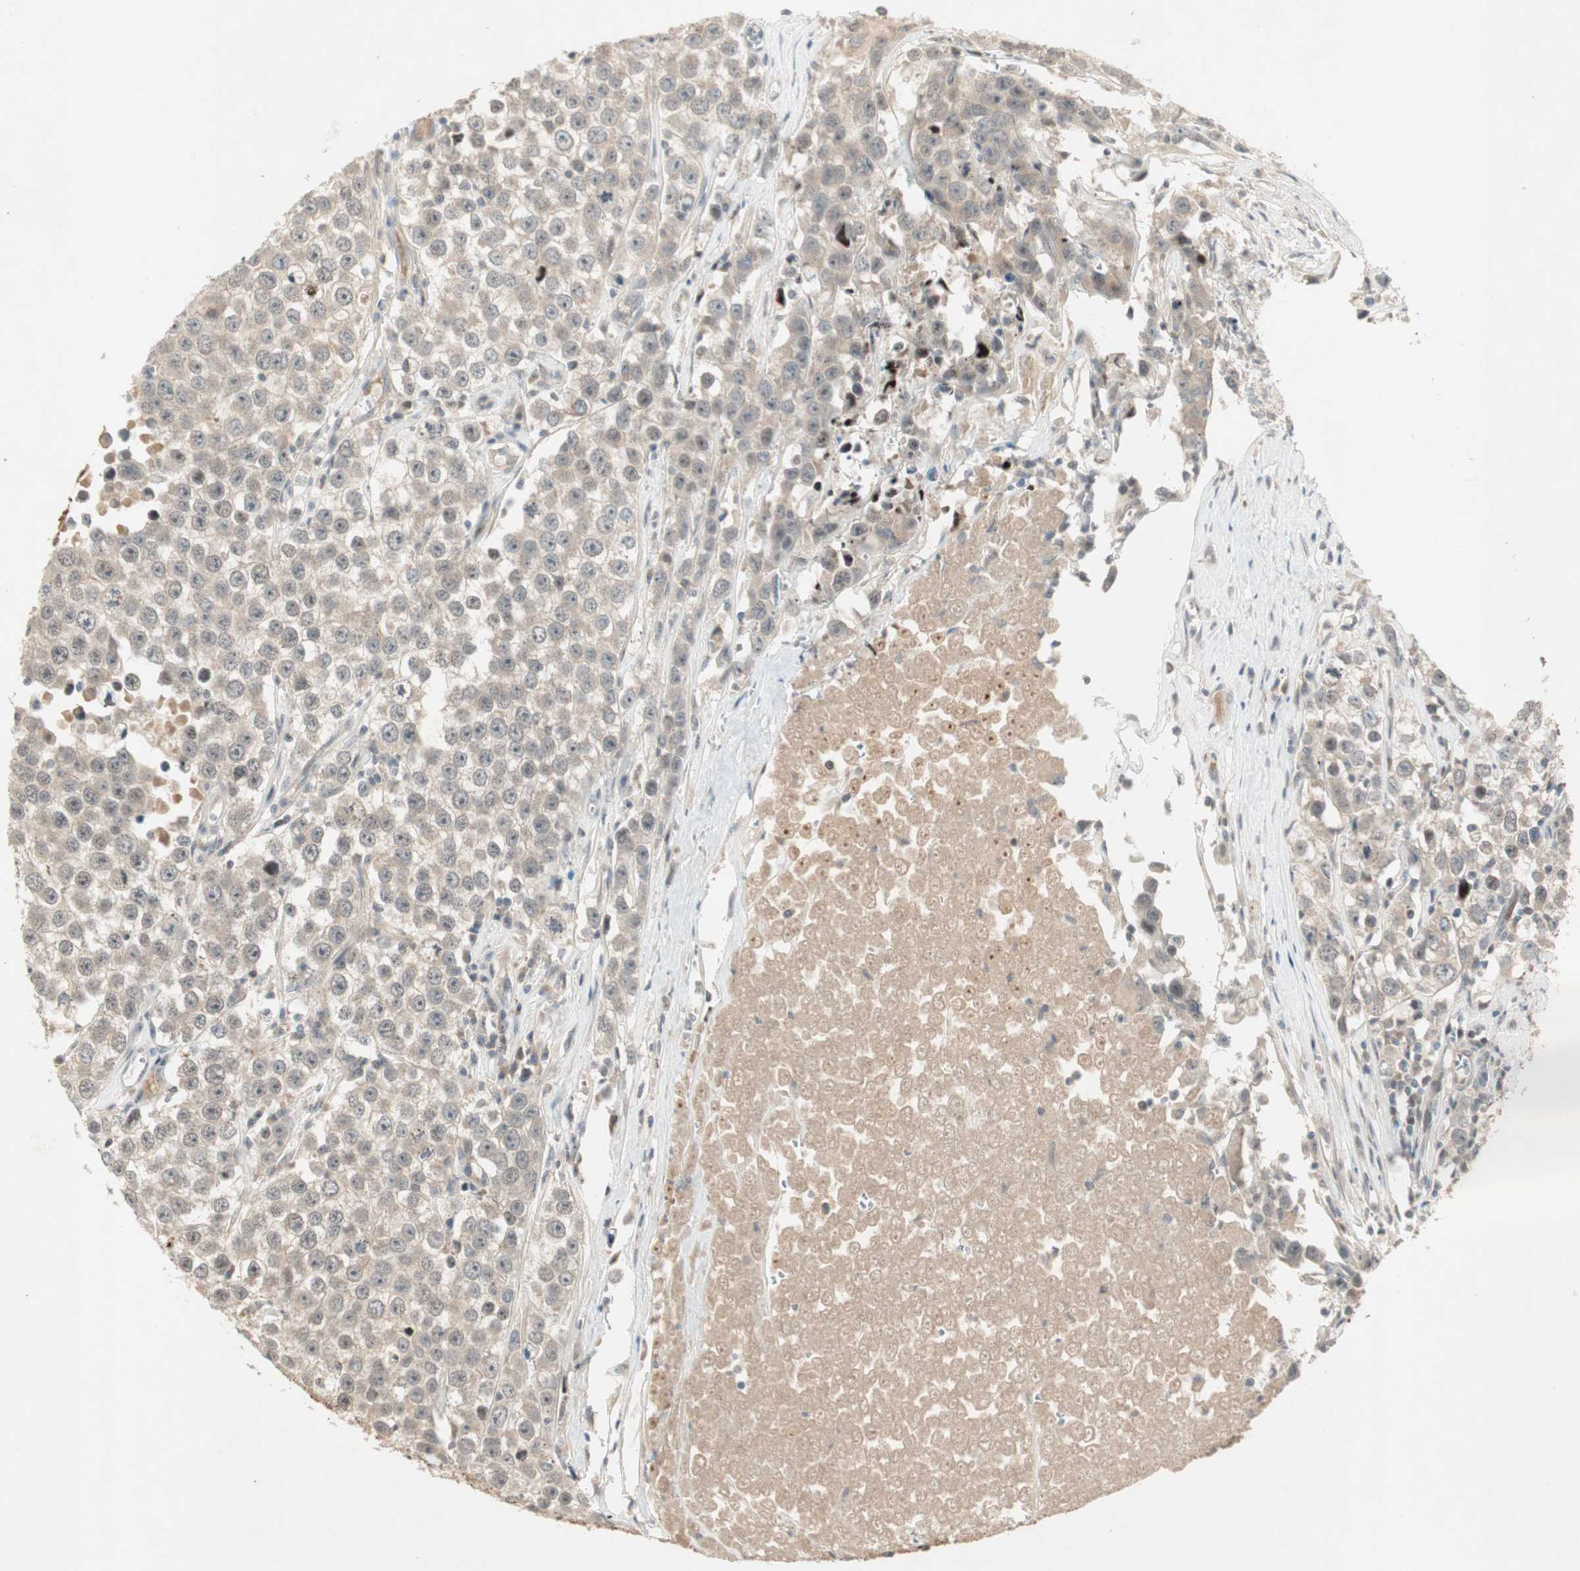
{"staining": {"intensity": "weak", "quantity": "25%-75%", "location": "cytoplasmic/membranous"}, "tissue": "testis cancer", "cell_type": "Tumor cells", "image_type": "cancer", "snomed": [{"axis": "morphology", "description": "Seminoma, NOS"}, {"axis": "morphology", "description": "Carcinoma, Embryonal, NOS"}, {"axis": "topography", "description": "Testis"}], "caption": "Tumor cells demonstrate low levels of weak cytoplasmic/membranous staining in approximately 25%-75% of cells in human testis cancer. (DAB (3,3'-diaminobenzidine) = brown stain, brightfield microscopy at high magnification).", "gene": "ACSL5", "patient": {"sex": "male", "age": 52}}